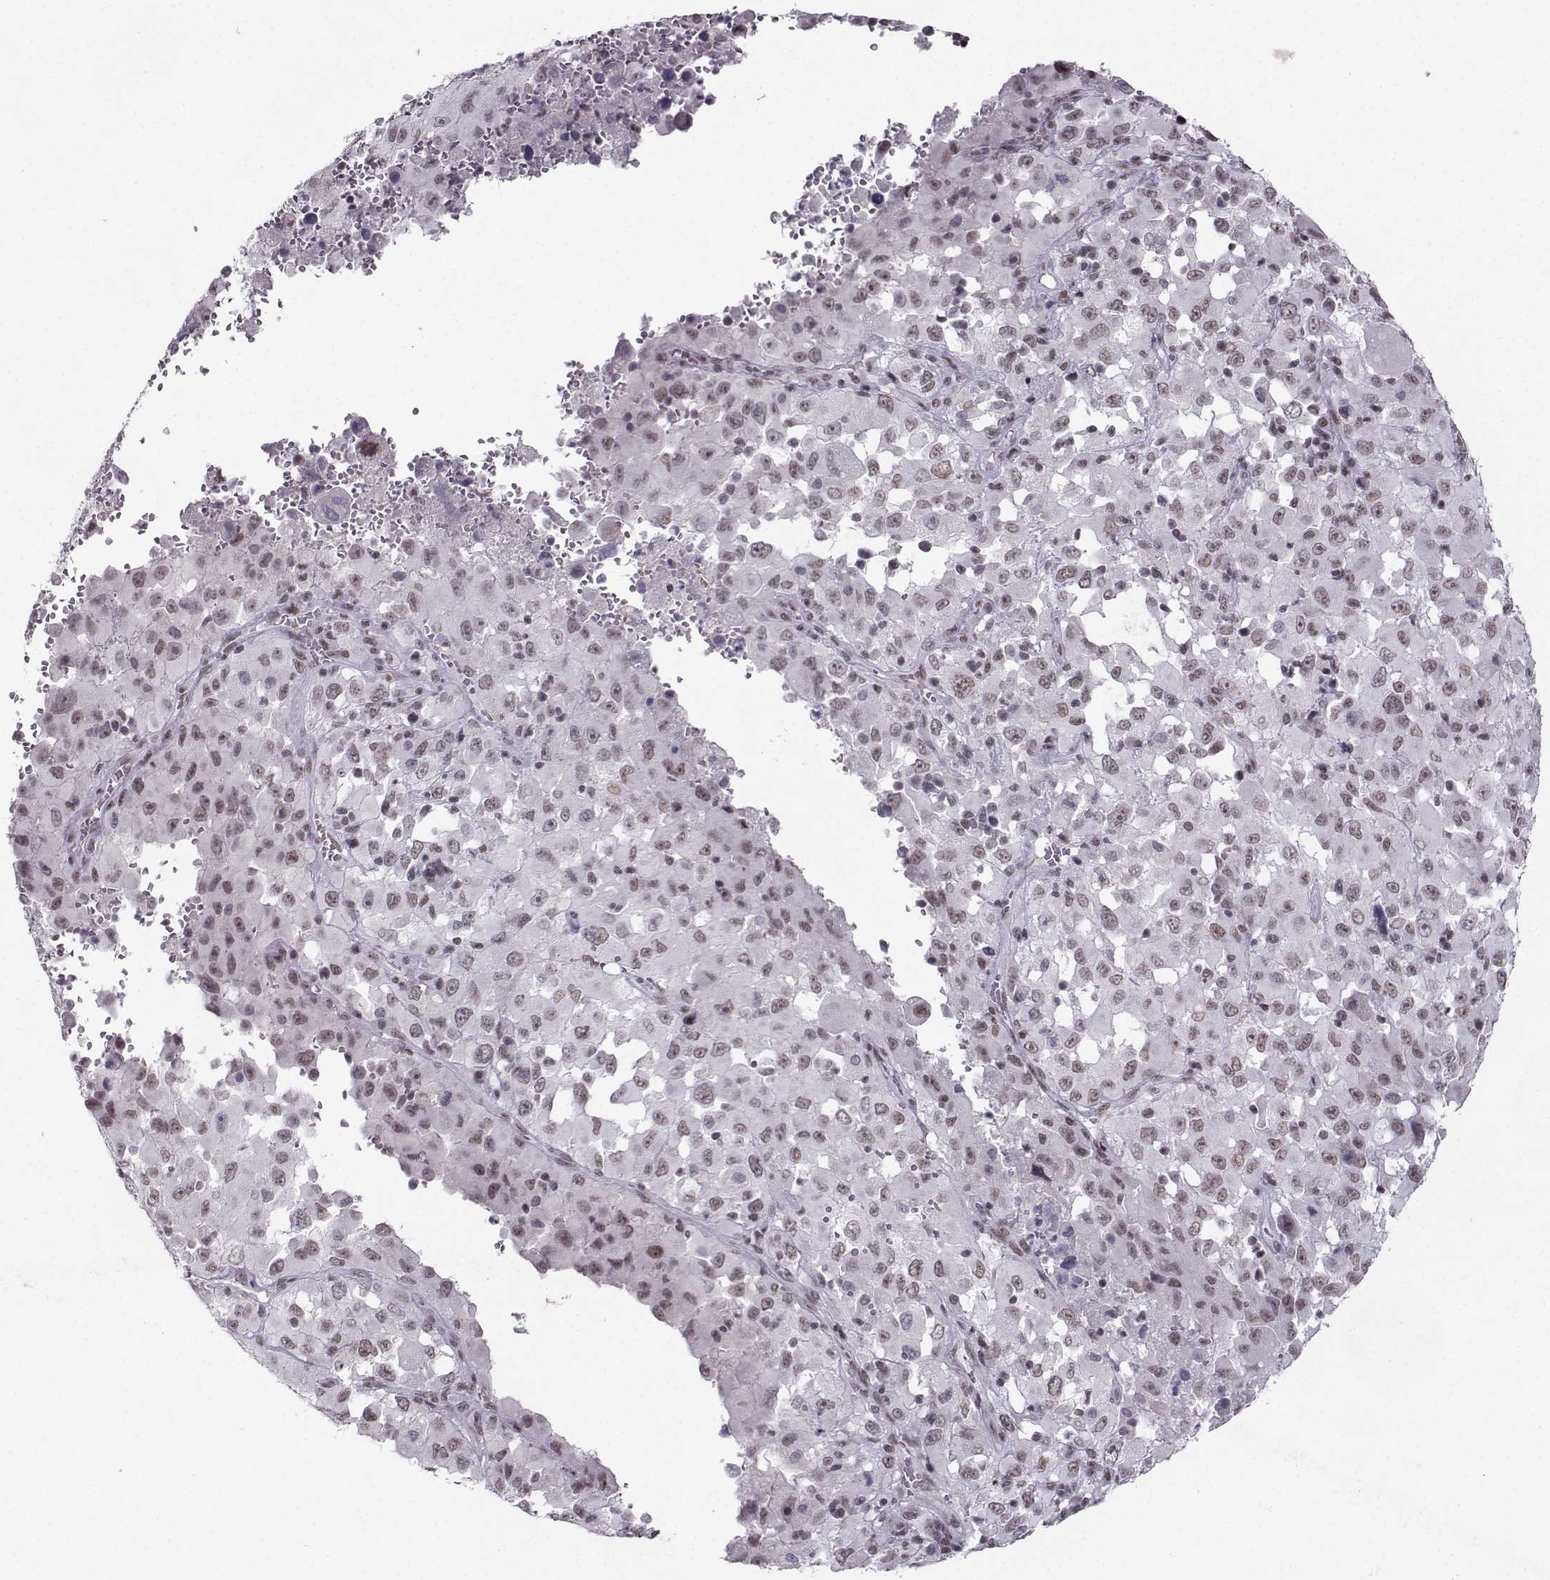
{"staining": {"intensity": "weak", "quantity": ">75%", "location": "nuclear"}, "tissue": "melanoma", "cell_type": "Tumor cells", "image_type": "cancer", "snomed": [{"axis": "morphology", "description": "Malignant melanoma, Metastatic site"}, {"axis": "topography", "description": "Soft tissue"}], "caption": "Tumor cells exhibit low levels of weak nuclear positivity in about >75% of cells in melanoma.", "gene": "LIN28A", "patient": {"sex": "male", "age": 50}}